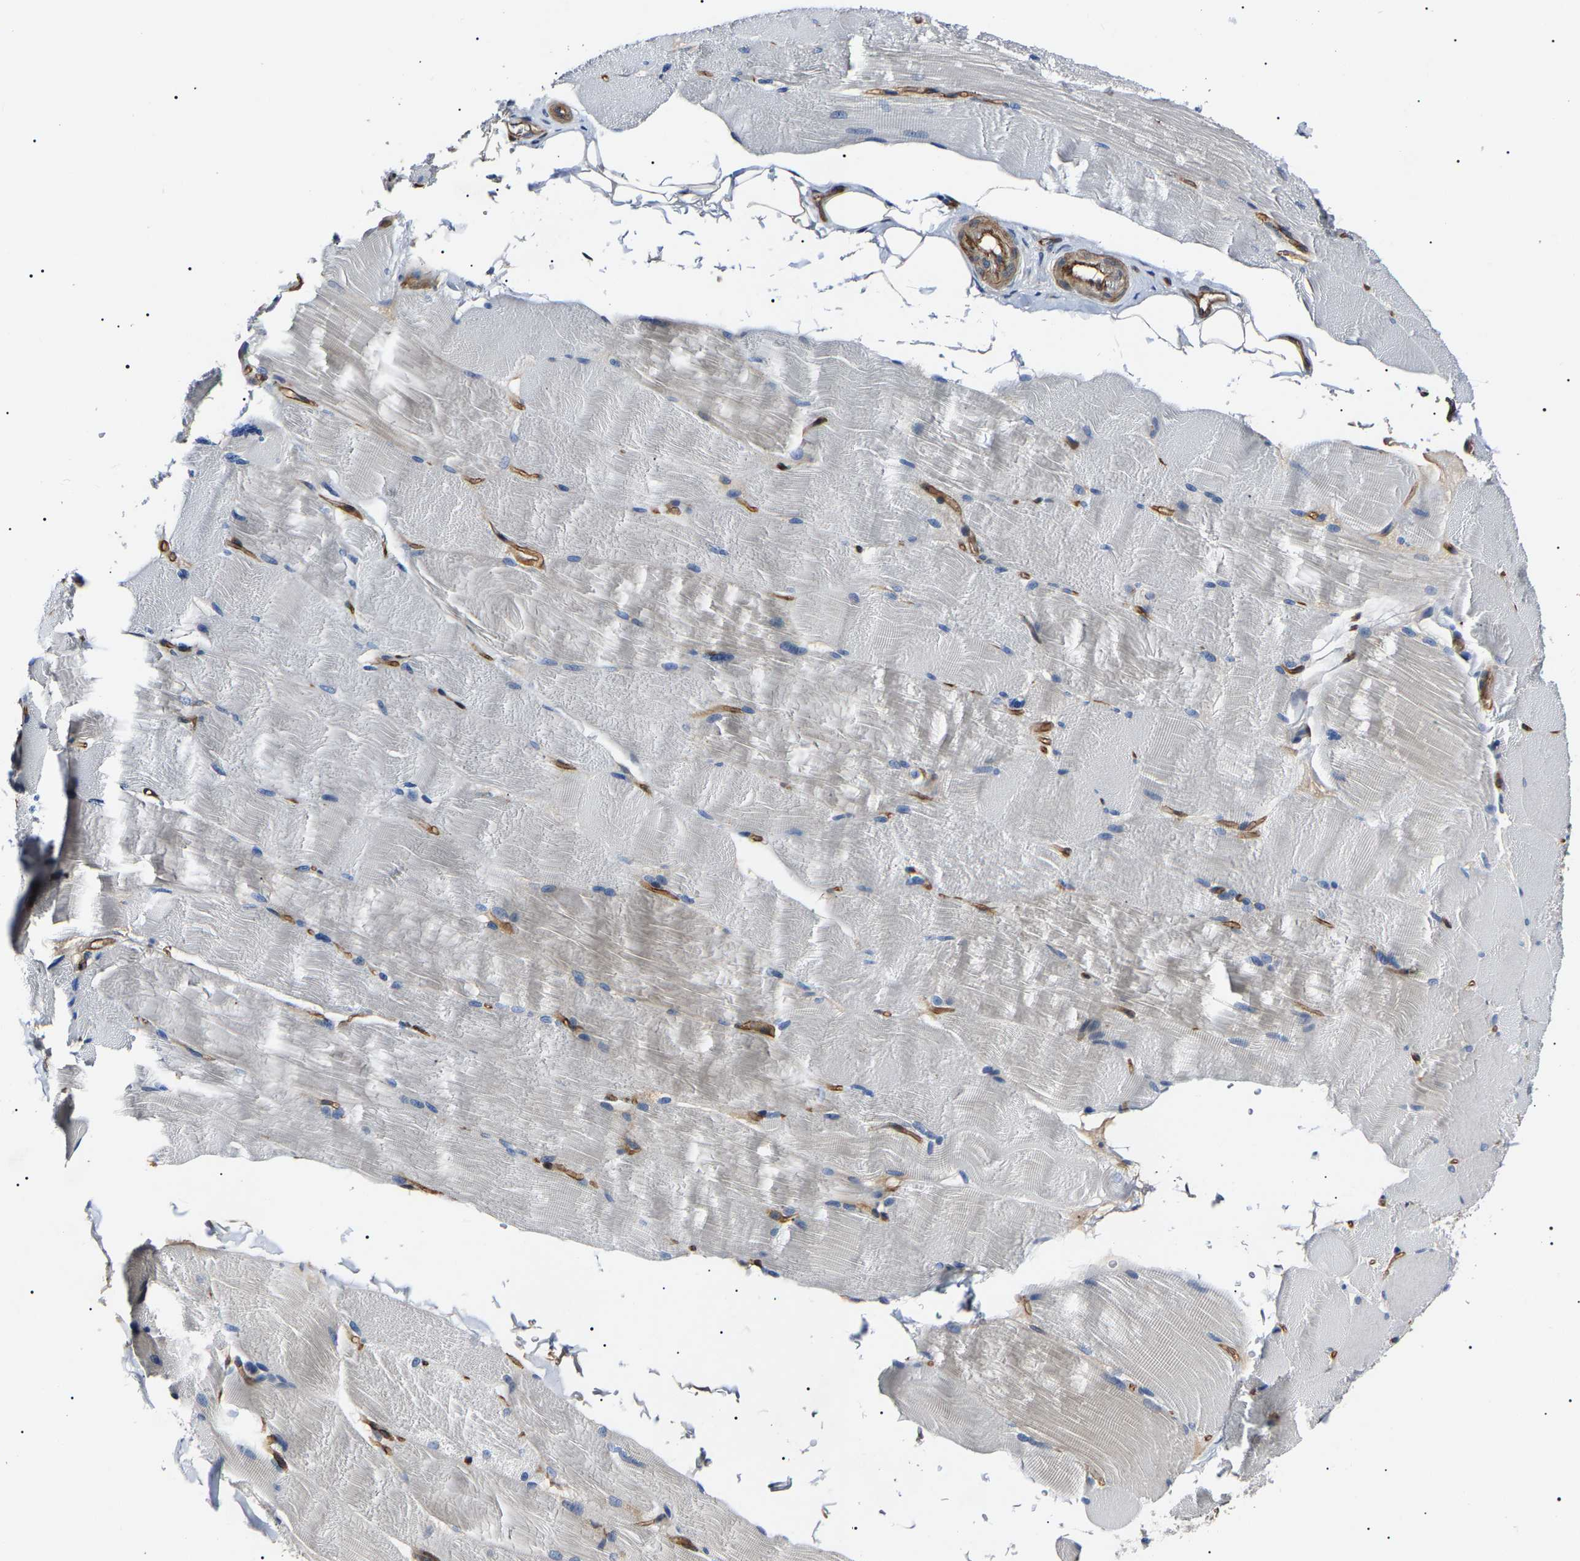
{"staining": {"intensity": "negative", "quantity": "none", "location": "none"}, "tissue": "skeletal muscle", "cell_type": "Myocytes", "image_type": "normal", "snomed": [{"axis": "morphology", "description": "Normal tissue, NOS"}, {"axis": "topography", "description": "Skin"}, {"axis": "topography", "description": "Skeletal muscle"}], "caption": "A micrograph of human skeletal muscle is negative for staining in myocytes. (Brightfield microscopy of DAB immunohistochemistry (IHC) at high magnification).", "gene": "KLHL42", "patient": {"sex": "male", "age": 83}}